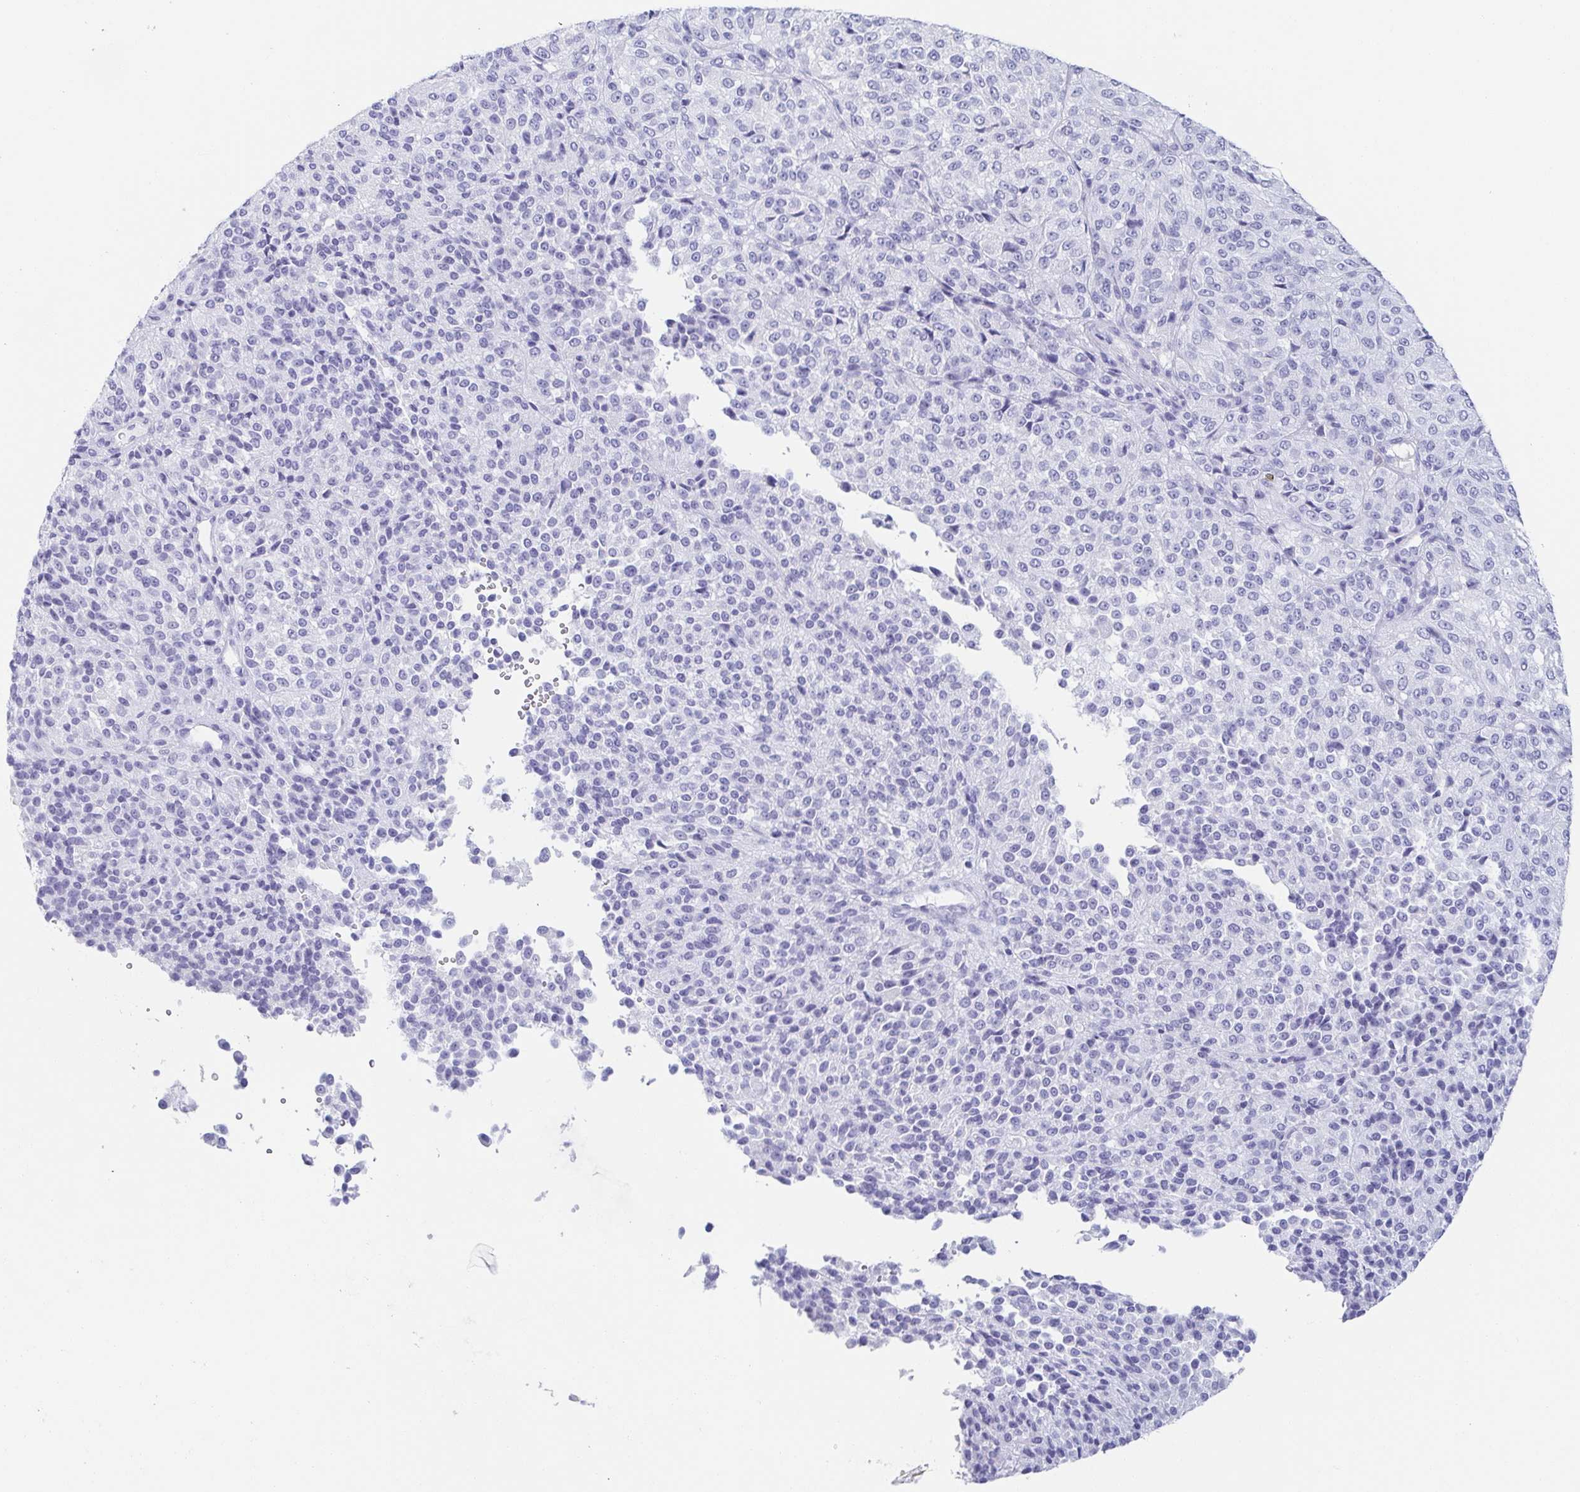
{"staining": {"intensity": "negative", "quantity": "none", "location": "none"}, "tissue": "melanoma", "cell_type": "Tumor cells", "image_type": "cancer", "snomed": [{"axis": "morphology", "description": "Malignant melanoma, Metastatic site"}, {"axis": "topography", "description": "Brain"}], "caption": "Immunohistochemistry photomicrograph of malignant melanoma (metastatic site) stained for a protein (brown), which shows no expression in tumor cells.", "gene": "ZG16B", "patient": {"sex": "female", "age": 56}}